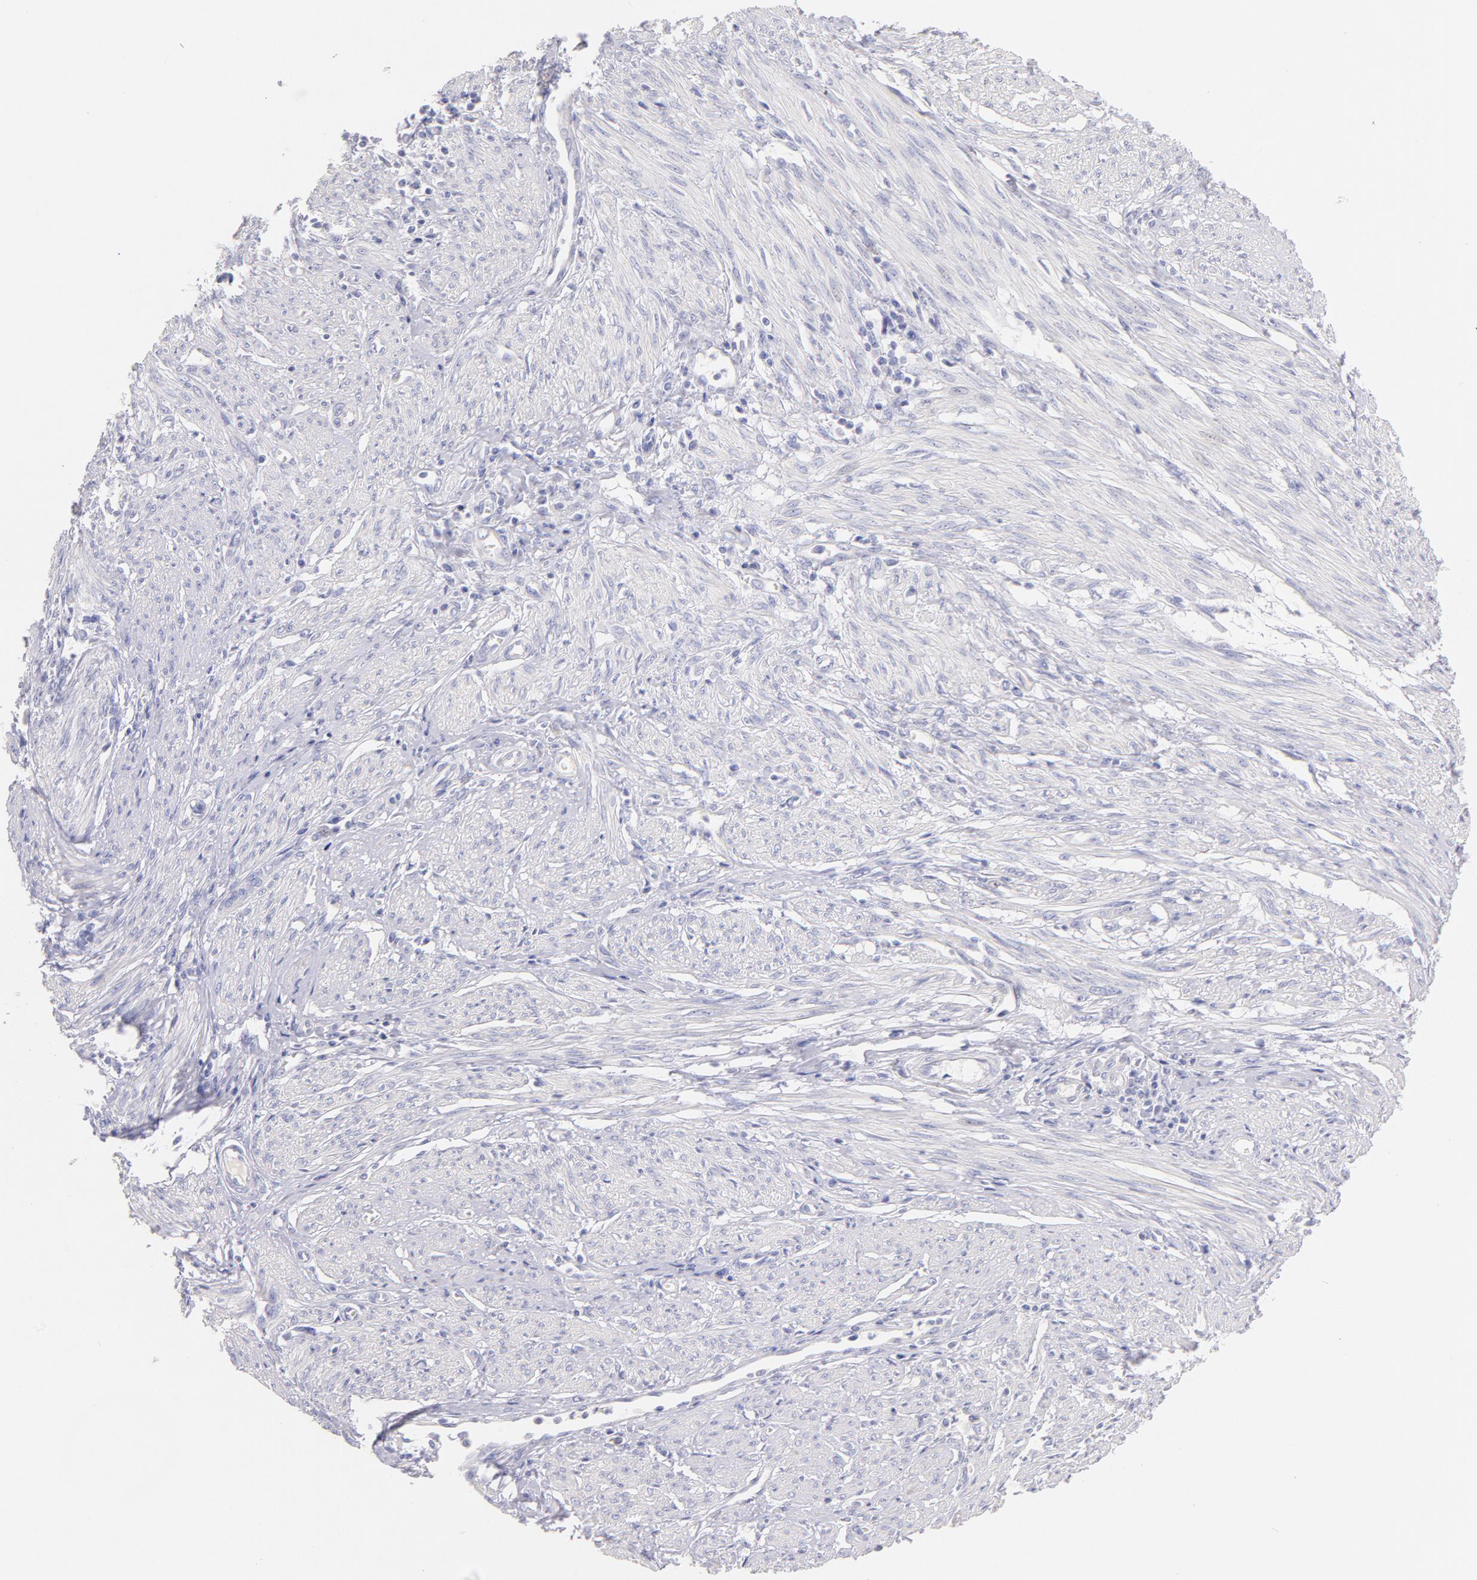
{"staining": {"intensity": "negative", "quantity": "none", "location": "none"}, "tissue": "endometrial cancer", "cell_type": "Tumor cells", "image_type": "cancer", "snomed": [{"axis": "morphology", "description": "Adenocarcinoma, NOS"}, {"axis": "topography", "description": "Endometrium"}], "caption": "A micrograph of human adenocarcinoma (endometrial) is negative for staining in tumor cells.", "gene": "CD44", "patient": {"sex": "female", "age": 75}}